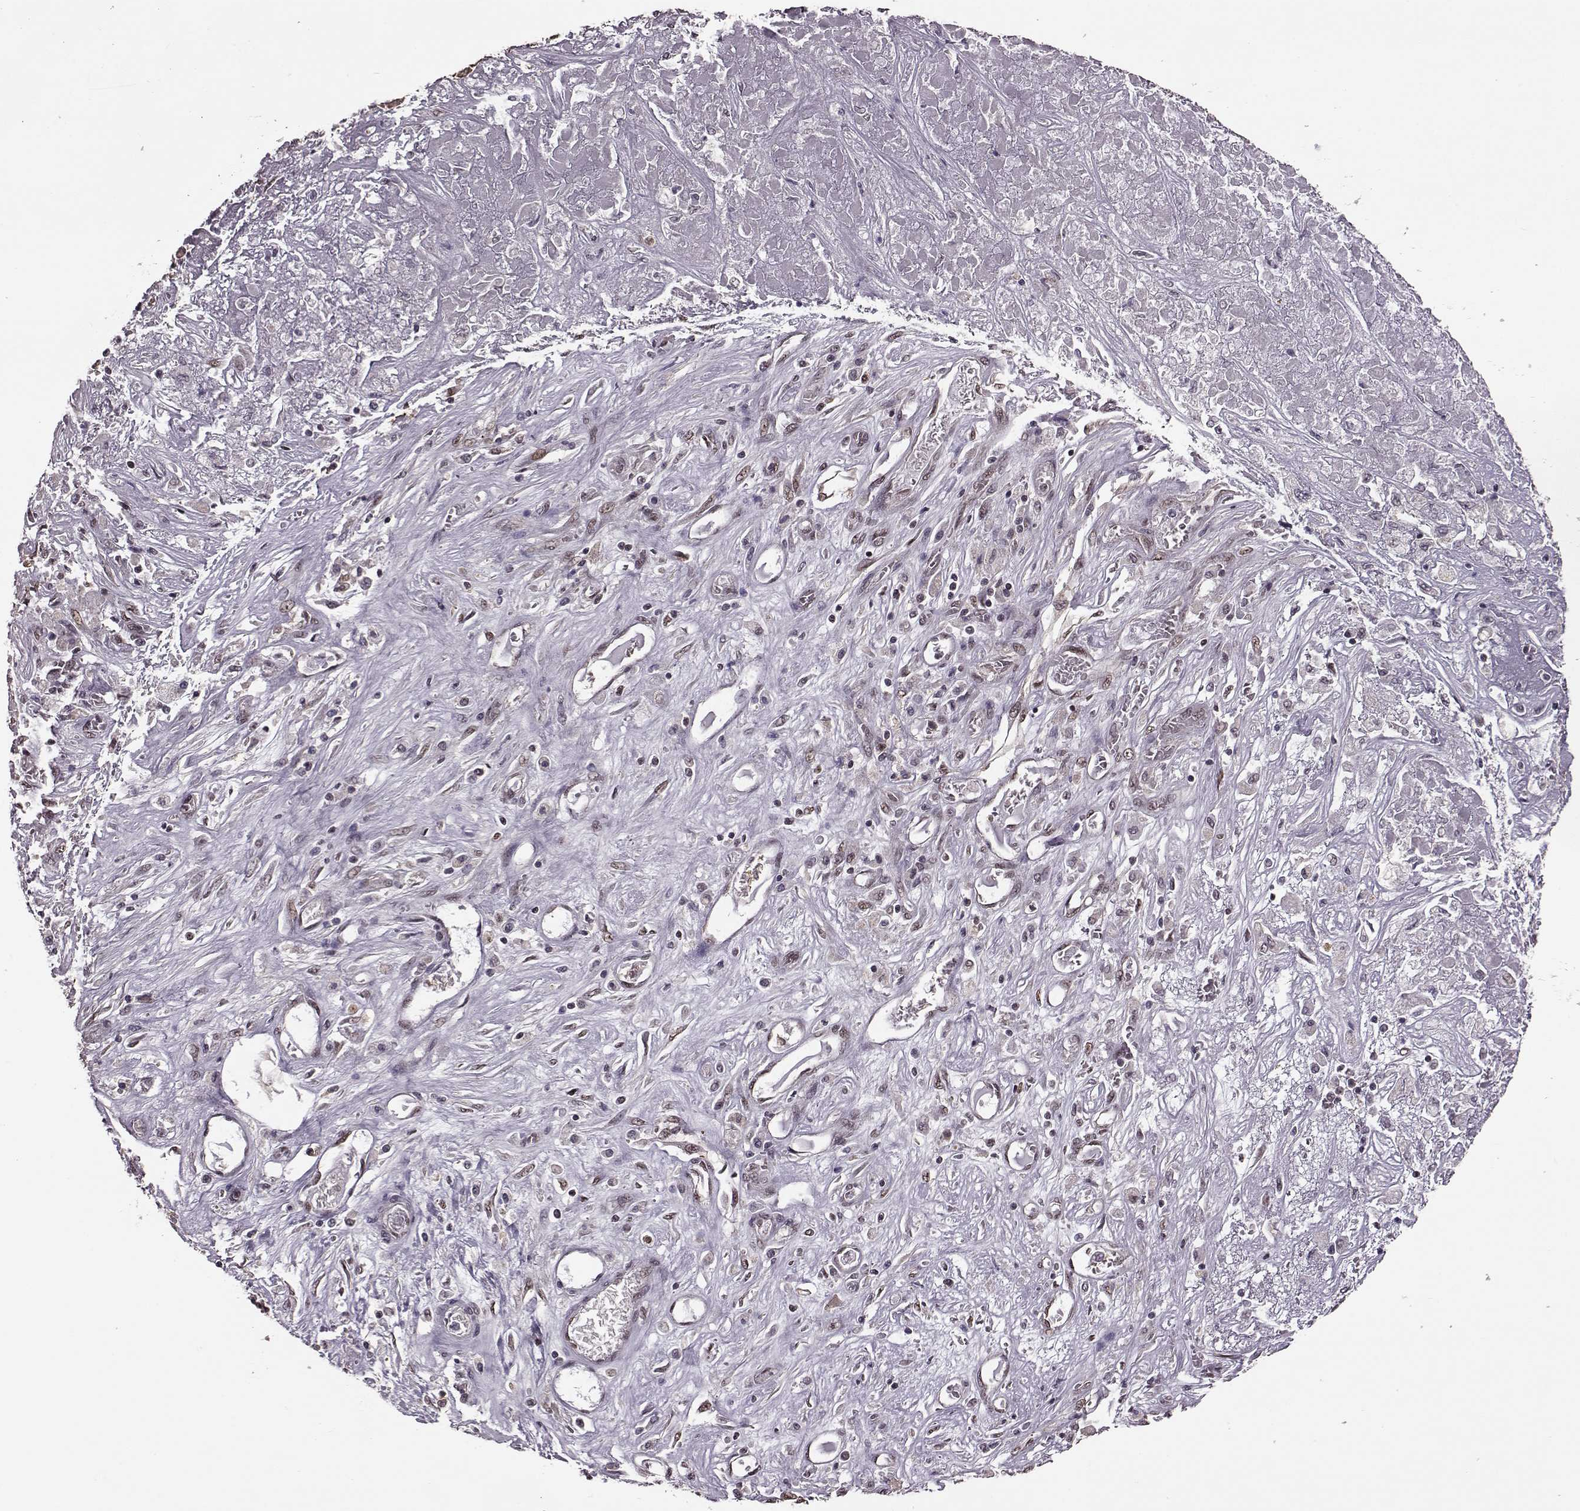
{"staining": {"intensity": "weak", "quantity": ">75%", "location": "cytoplasmic/membranous"}, "tissue": "liver cancer", "cell_type": "Tumor cells", "image_type": "cancer", "snomed": [{"axis": "morphology", "description": "Cholangiocarcinoma"}, {"axis": "topography", "description": "Liver"}], "caption": "High-magnification brightfield microscopy of liver cholangiocarcinoma stained with DAB (brown) and counterstained with hematoxylin (blue). tumor cells exhibit weak cytoplasmic/membranous positivity is appreciated in about>75% of cells. The staining was performed using DAB (3,3'-diaminobenzidine), with brown indicating positive protein expression. Nuclei are stained blue with hematoxylin.", "gene": "FTO", "patient": {"sex": "female", "age": 52}}